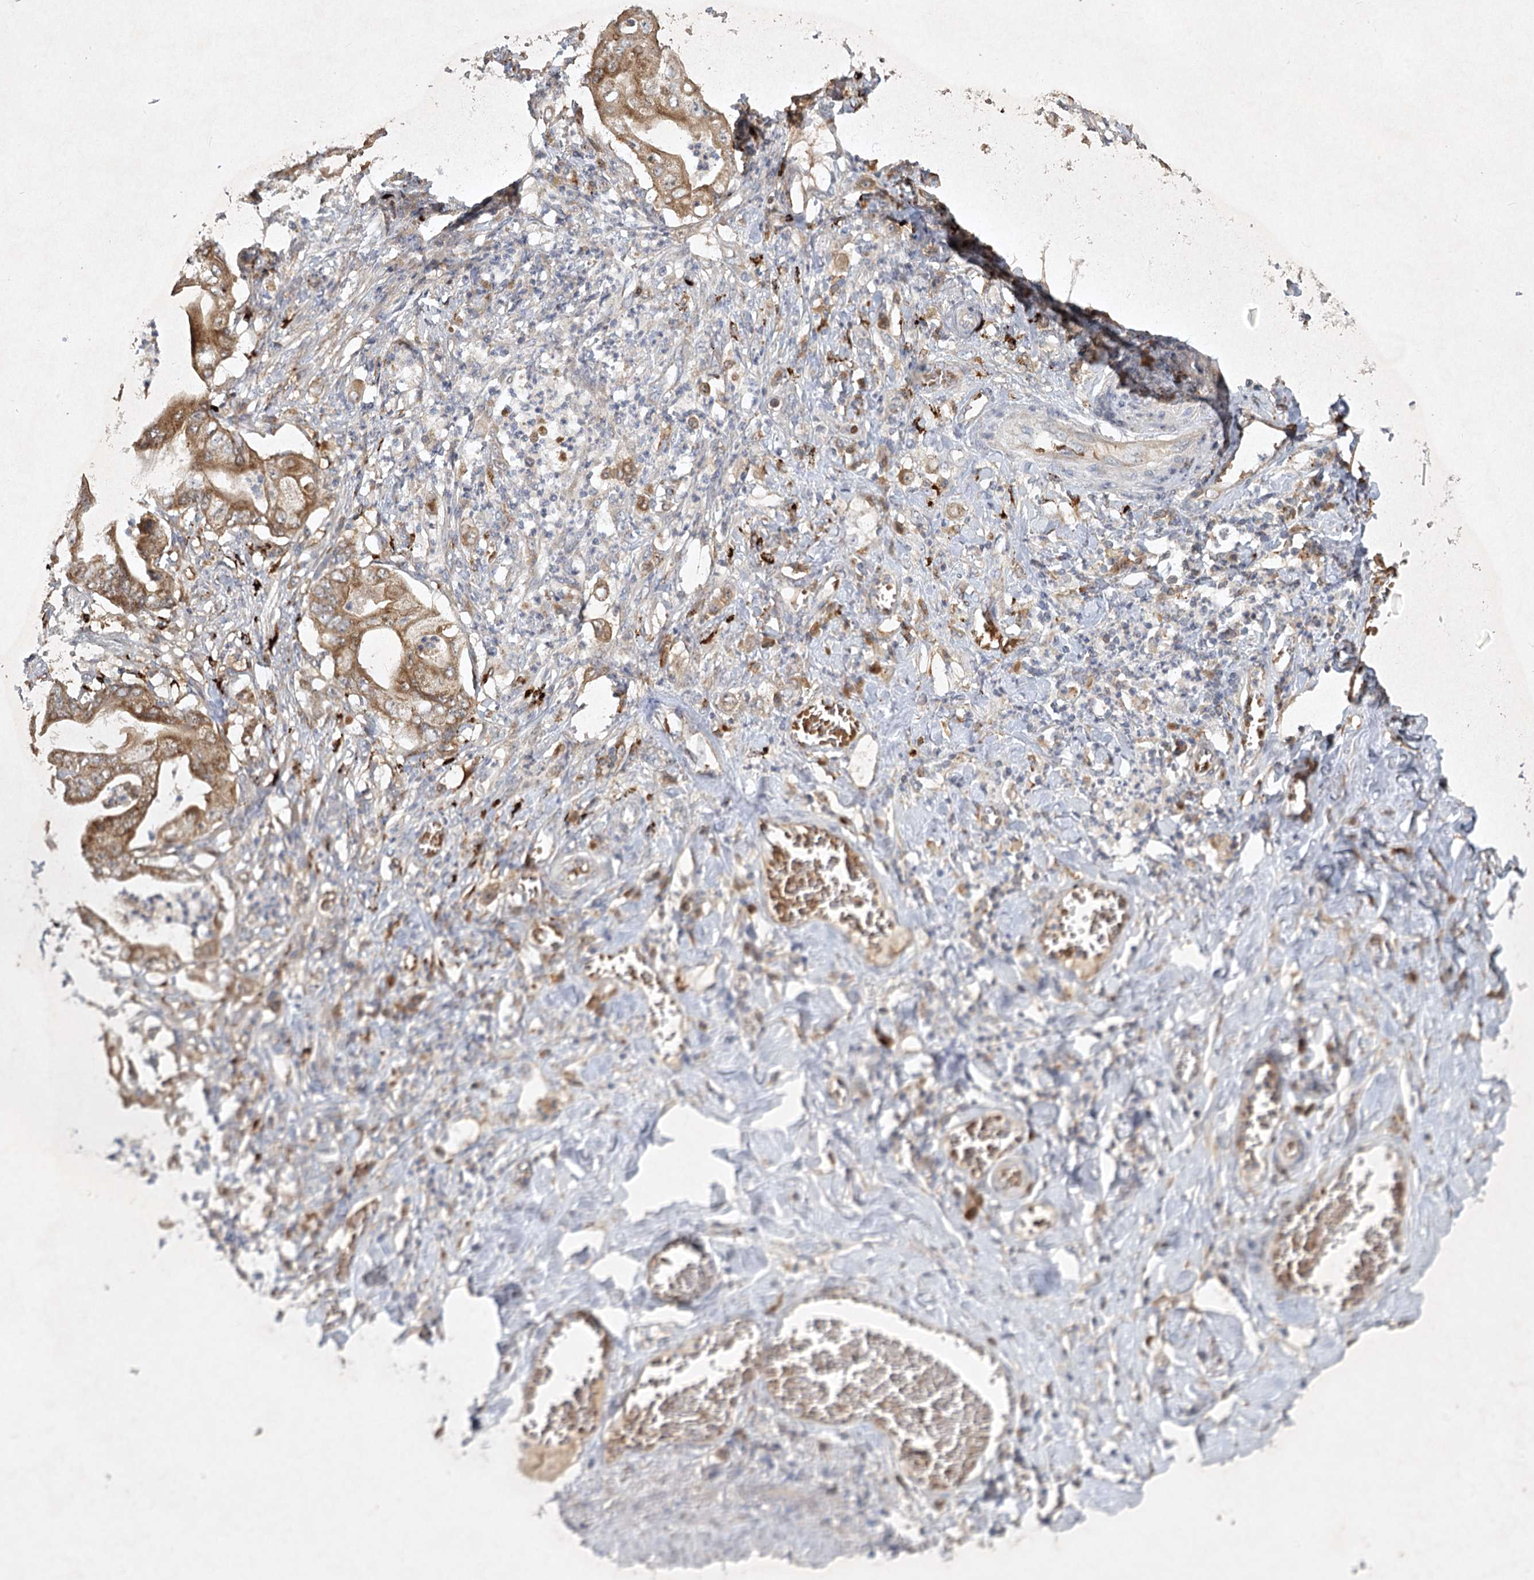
{"staining": {"intensity": "moderate", "quantity": ">75%", "location": "cytoplasmic/membranous"}, "tissue": "stomach cancer", "cell_type": "Tumor cells", "image_type": "cancer", "snomed": [{"axis": "morphology", "description": "Adenocarcinoma, NOS"}, {"axis": "topography", "description": "Stomach"}], "caption": "This histopathology image displays immunohistochemistry (IHC) staining of stomach cancer (adenocarcinoma), with medium moderate cytoplasmic/membranous expression in approximately >75% of tumor cells.", "gene": "PYROXD2", "patient": {"sex": "female", "age": 73}}